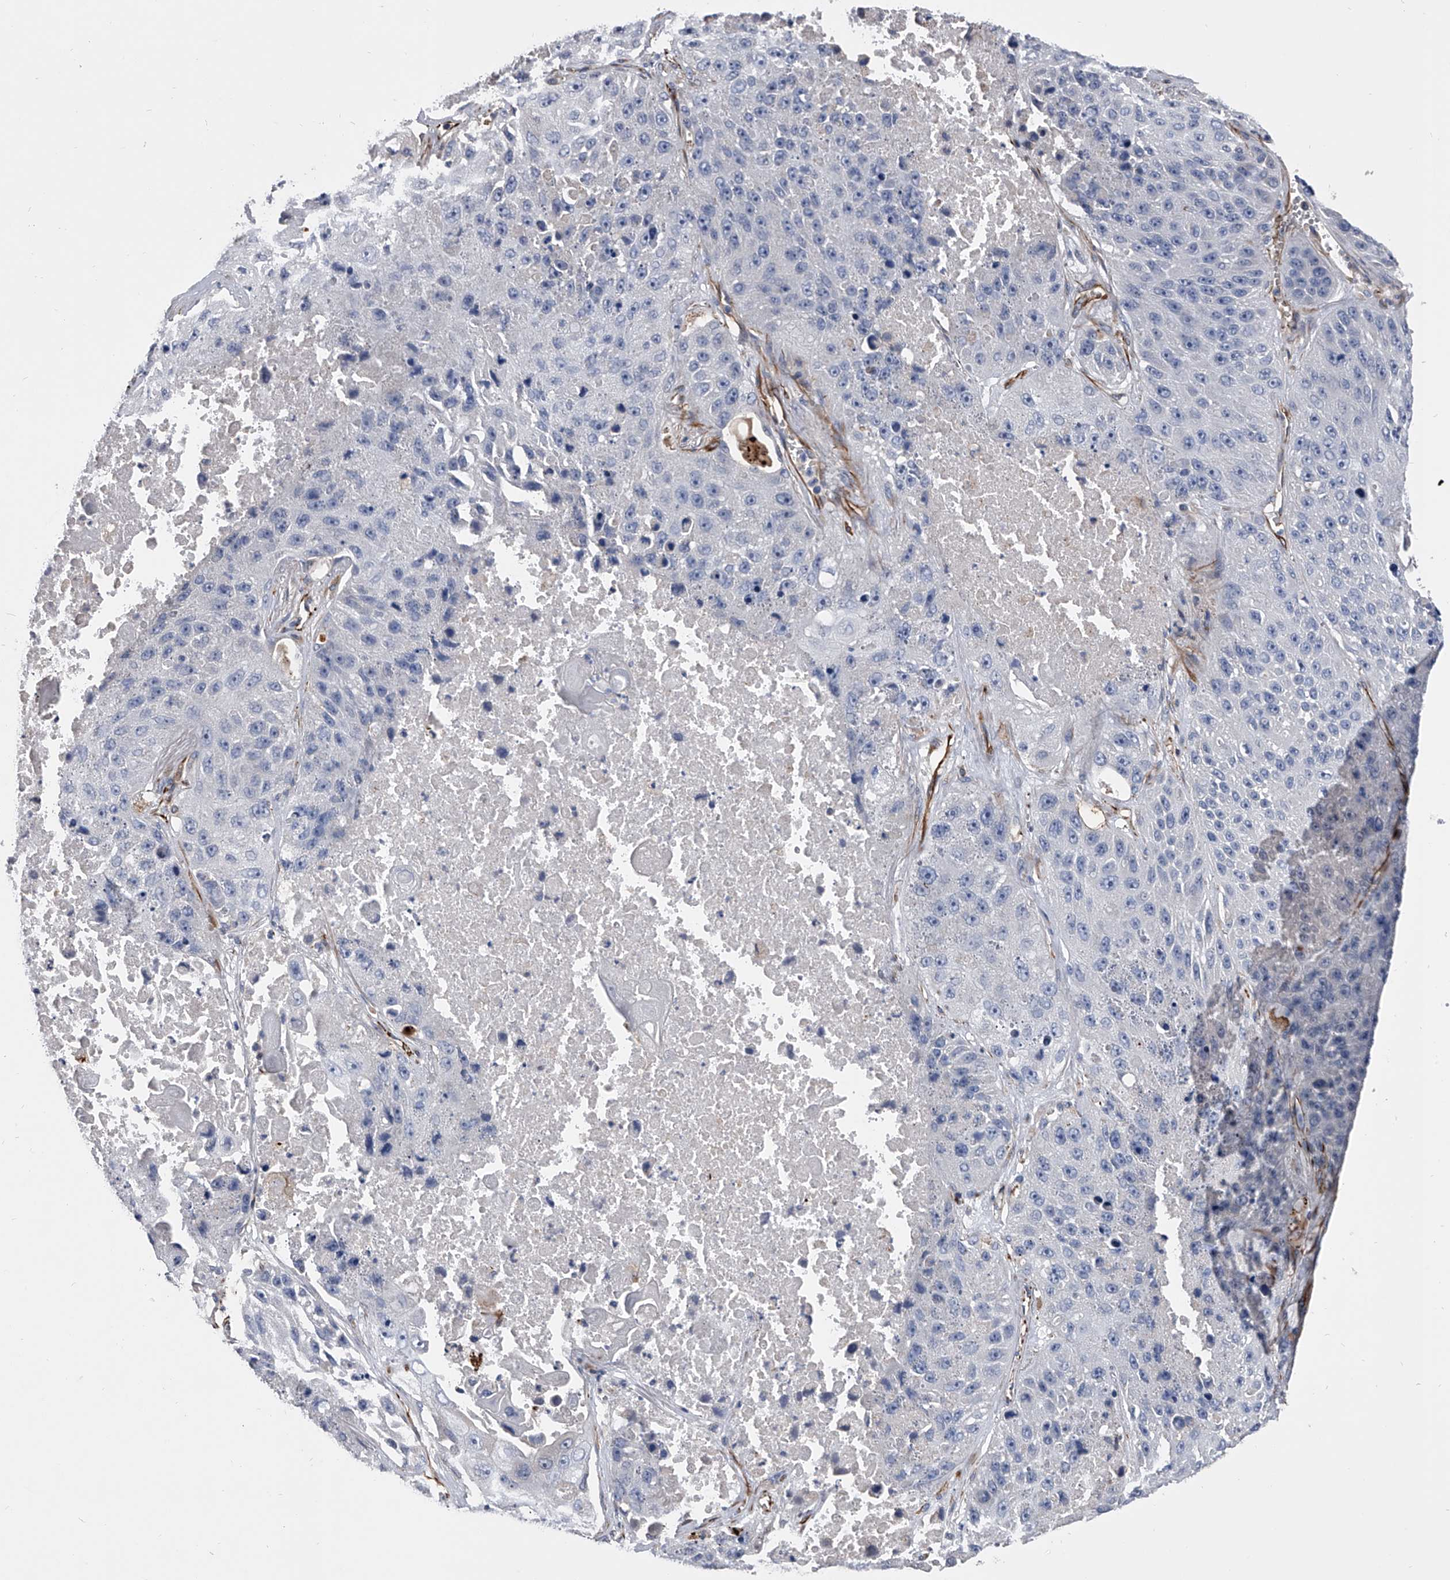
{"staining": {"intensity": "negative", "quantity": "none", "location": "none"}, "tissue": "lung cancer", "cell_type": "Tumor cells", "image_type": "cancer", "snomed": [{"axis": "morphology", "description": "Squamous cell carcinoma, NOS"}, {"axis": "topography", "description": "Lung"}], "caption": "Histopathology image shows no protein expression in tumor cells of lung cancer (squamous cell carcinoma) tissue. (Brightfield microscopy of DAB immunohistochemistry at high magnification).", "gene": "EFCAB7", "patient": {"sex": "male", "age": 61}}